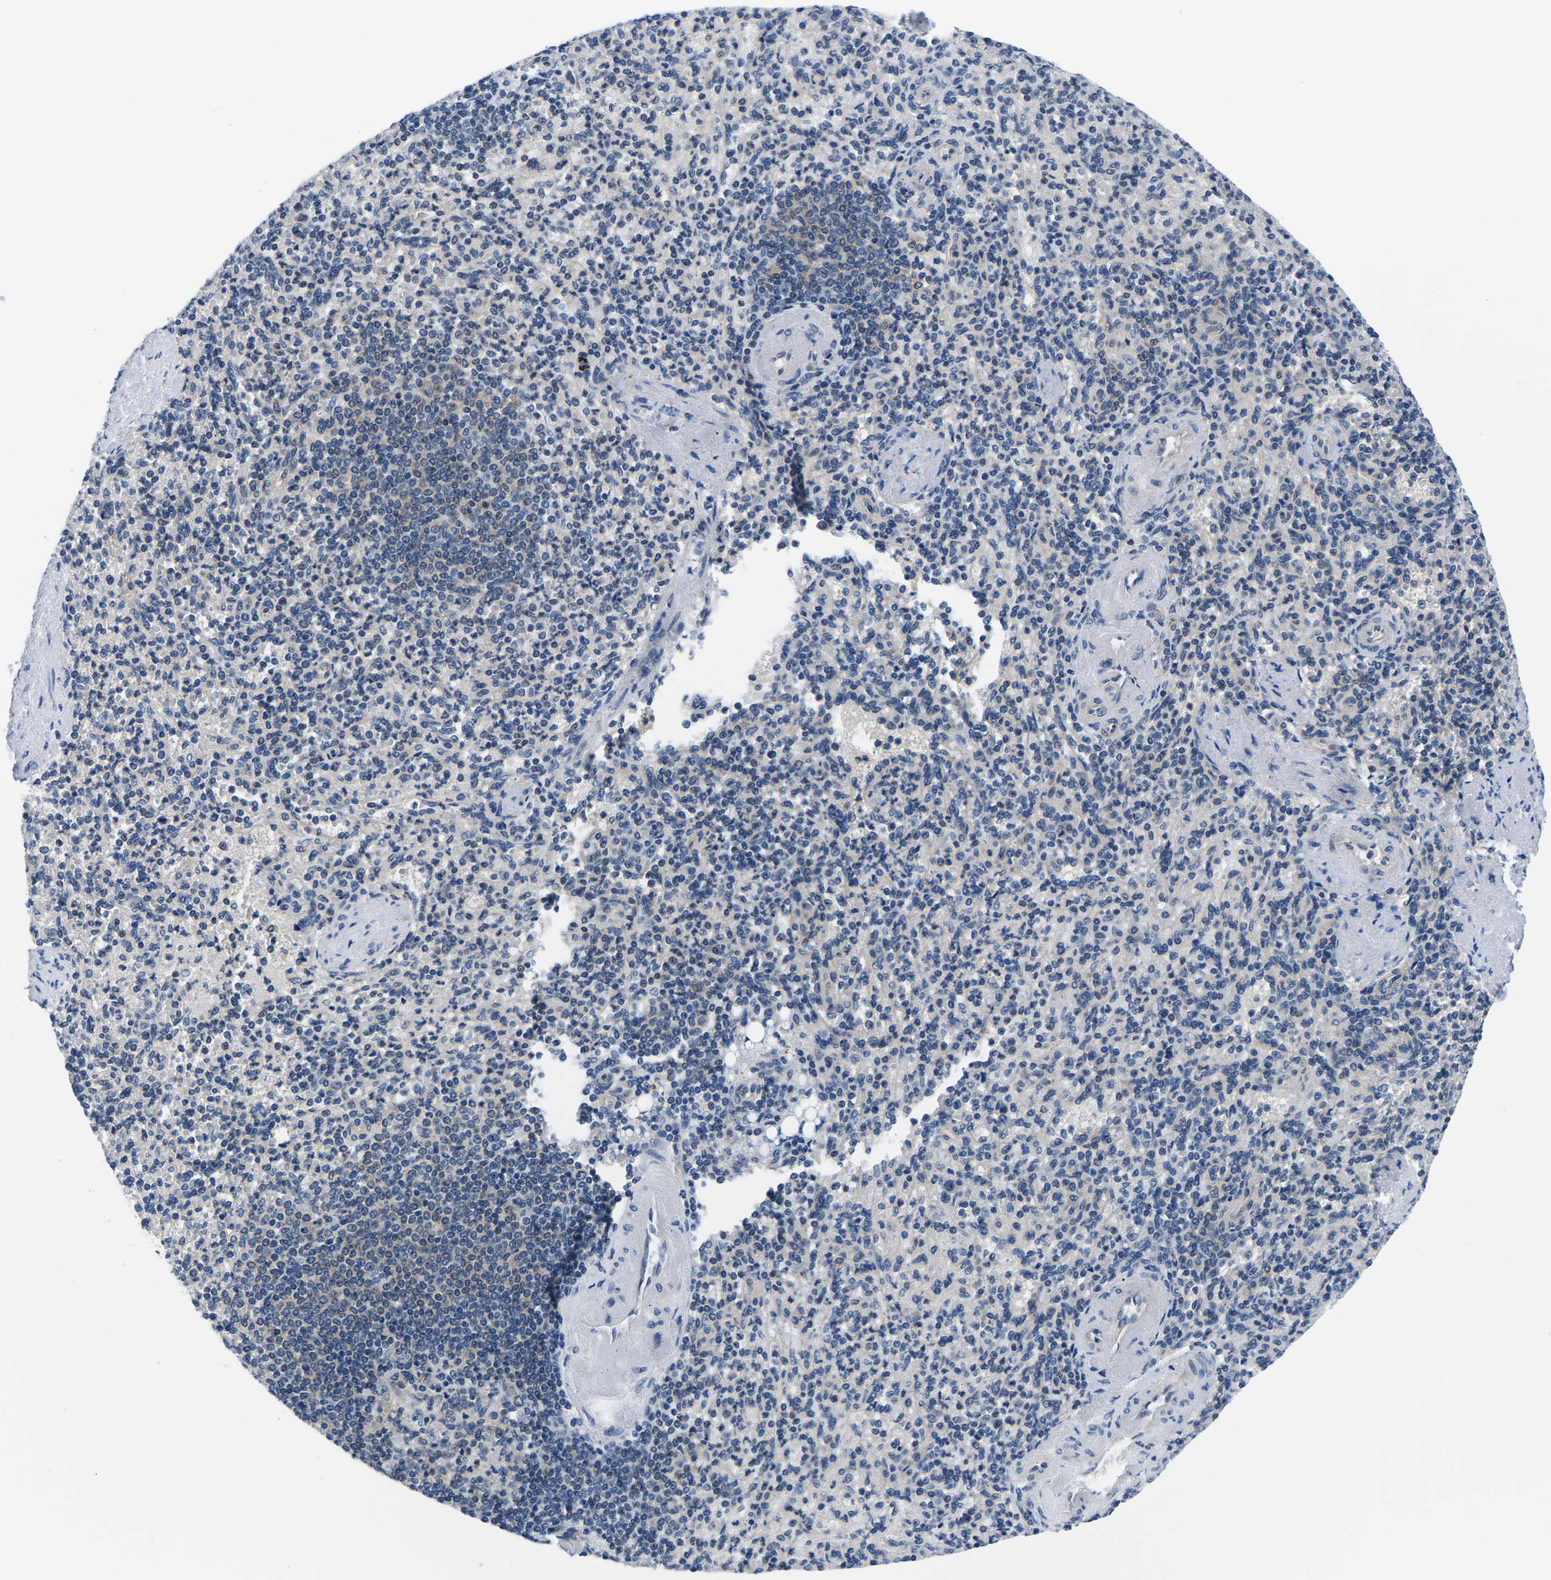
{"staining": {"intensity": "weak", "quantity": "<25%", "location": "cytoplasmic/membranous"}, "tissue": "spleen", "cell_type": "Cells in red pulp", "image_type": "normal", "snomed": [{"axis": "morphology", "description": "Normal tissue, NOS"}, {"axis": "topography", "description": "Spleen"}], "caption": "This is a histopathology image of immunohistochemistry staining of unremarkable spleen, which shows no expression in cells in red pulp.", "gene": "GSK3B", "patient": {"sex": "female", "age": 74}}